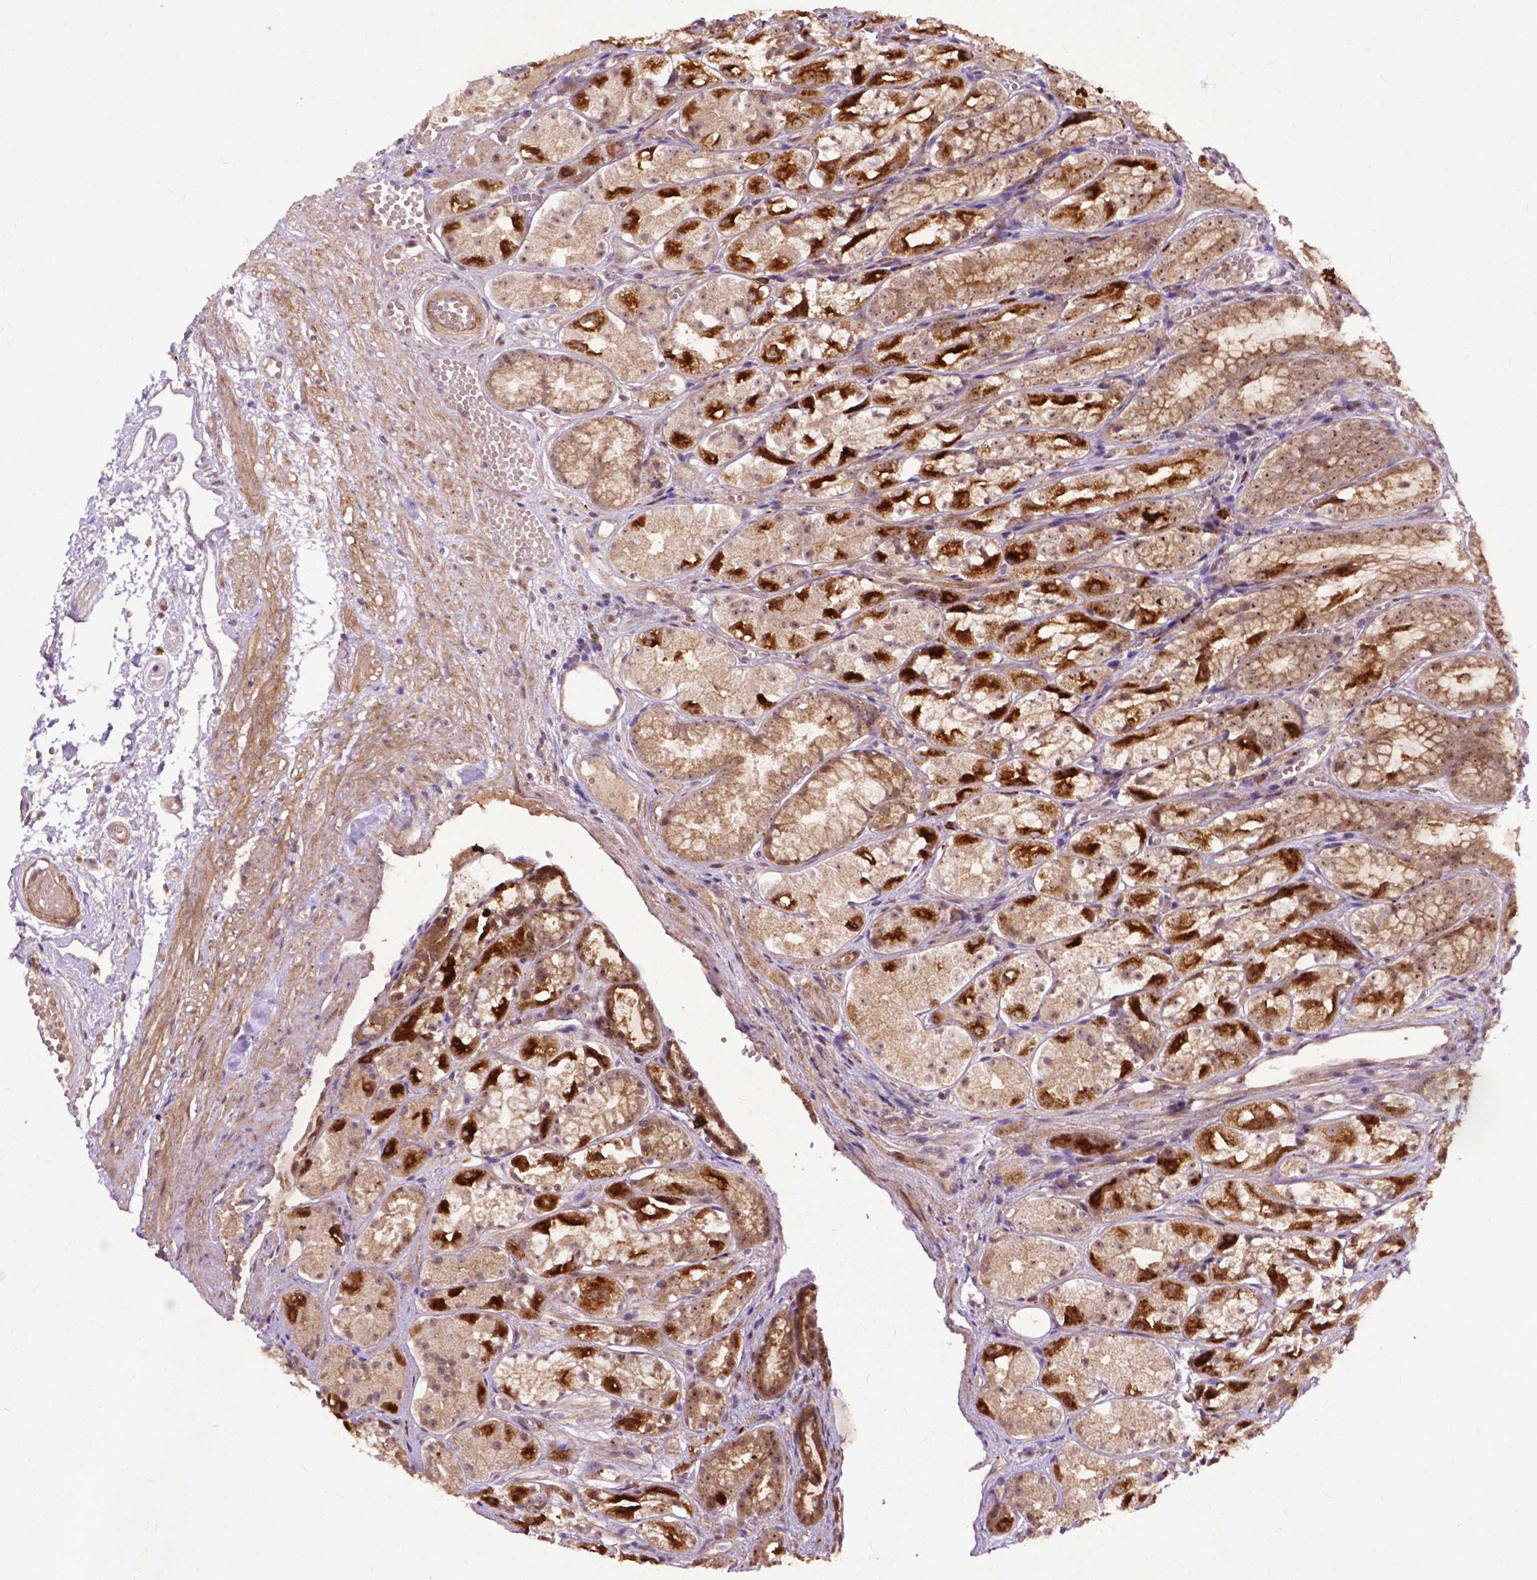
{"staining": {"intensity": "strong", "quantity": "25%-75%", "location": "cytoplasmic/membranous"}, "tissue": "stomach", "cell_type": "Glandular cells", "image_type": "normal", "snomed": [{"axis": "morphology", "description": "Normal tissue, NOS"}, {"axis": "topography", "description": "Stomach"}], "caption": "Glandular cells reveal strong cytoplasmic/membranous positivity in approximately 25%-75% of cells in unremarkable stomach.", "gene": "PARP3", "patient": {"sex": "male", "age": 70}}